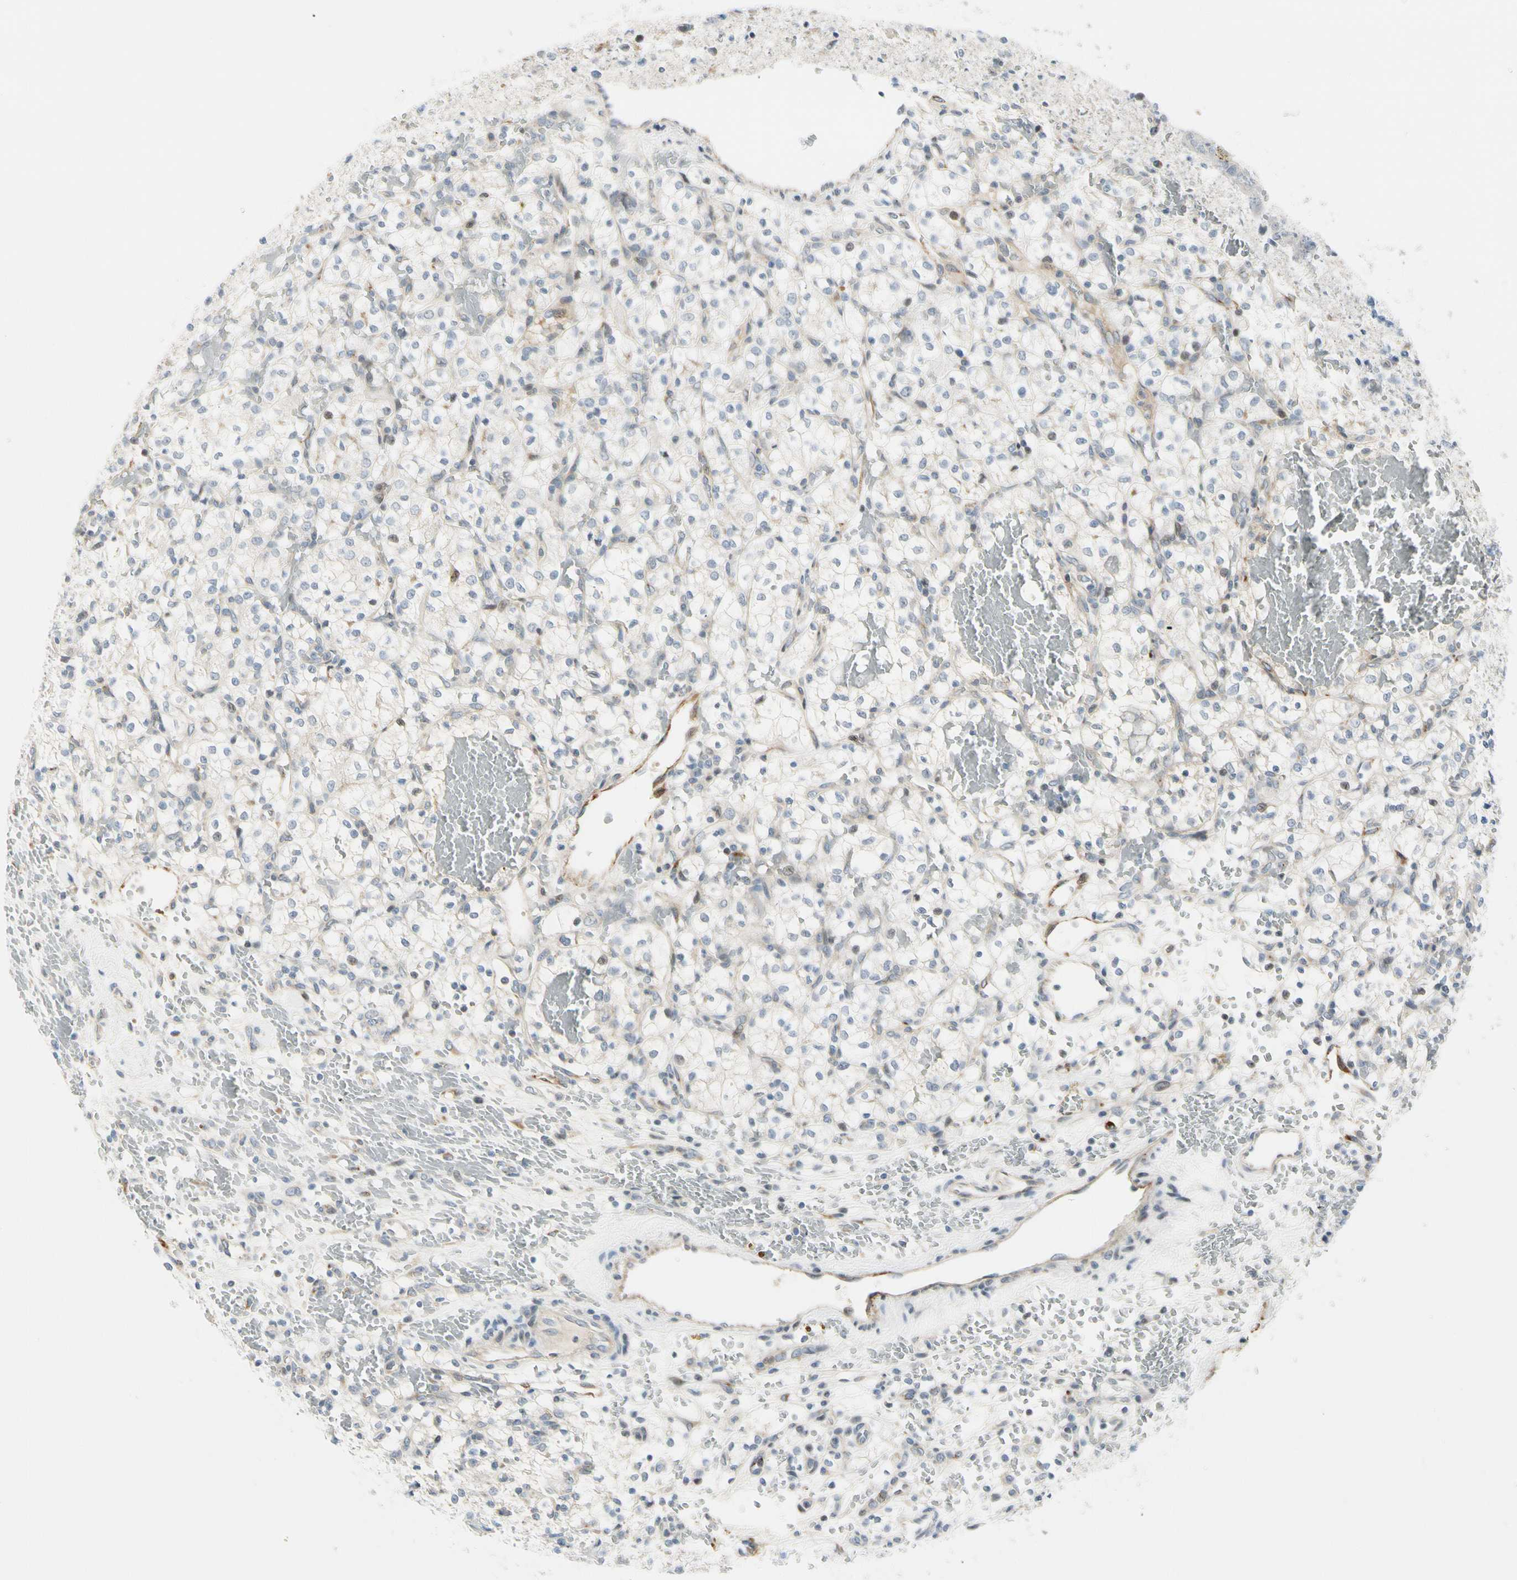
{"staining": {"intensity": "negative", "quantity": "none", "location": "none"}, "tissue": "renal cancer", "cell_type": "Tumor cells", "image_type": "cancer", "snomed": [{"axis": "morphology", "description": "Adenocarcinoma, NOS"}, {"axis": "topography", "description": "Kidney"}], "caption": "Renal adenocarcinoma was stained to show a protein in brown. There is no significant positivity in tumor cells.", "gene": "NPDC1", "patient": {"sex": "female", "age": 60}}